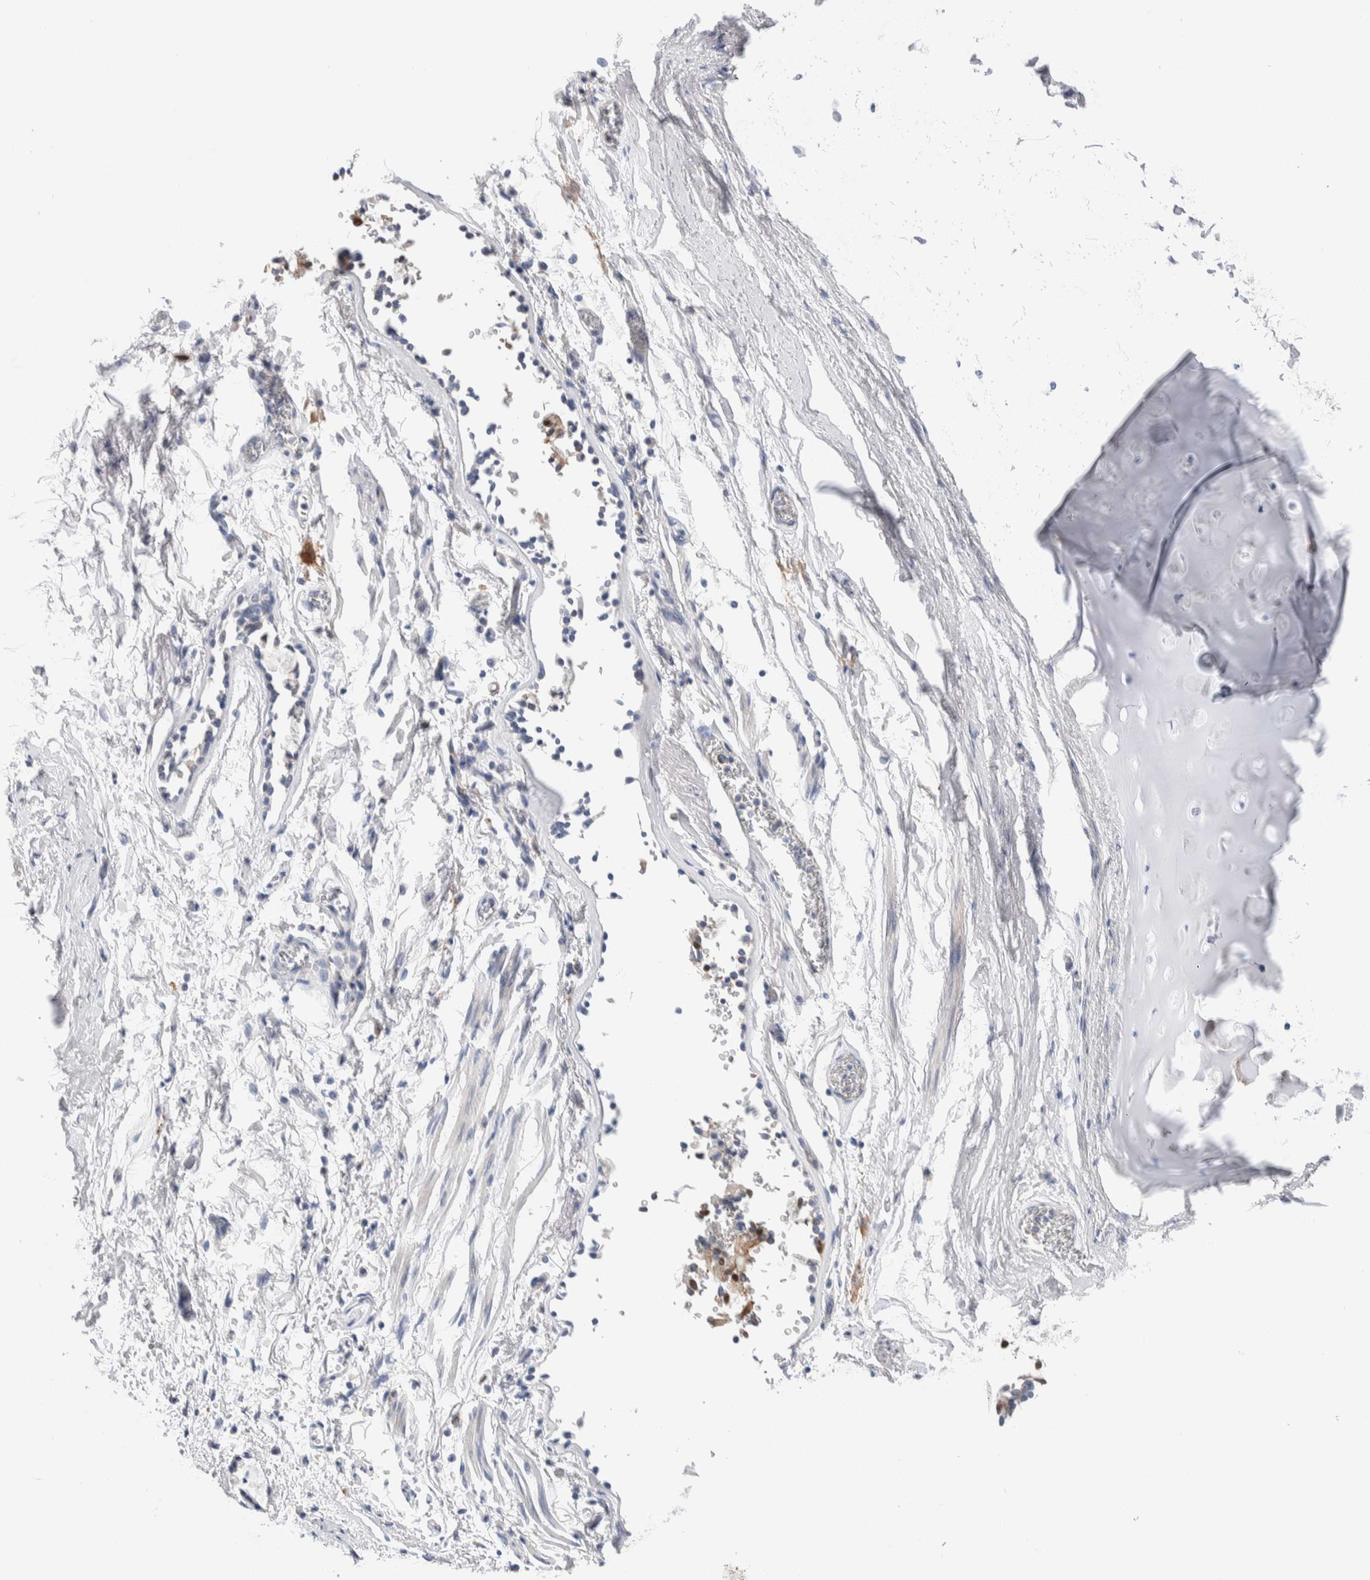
{"staining": {"intensity": "negative", "quantity": "none", "location": "none"}, "tissue": "adipose tissue", "cell_type": "Adipocytes", "image_type": "normal", "snomed": [{"axis": "morphology", "description": "Normal tissue, NOS"}, {"axis": "topography", "description": "Cartilage tissue"}, {"axis": "topography", "description": "Lung"}], "caption": "Micrograph shows no protein expression in adipocytes of unremarkable adipose tissue. (Brightfield microscopy of DAB (3,3'-diaminobenzidine) immunohistochemistry (IHC) at high magnification).", "gene": "METRNL", "patient": {"sex": "female", "age": 77}}